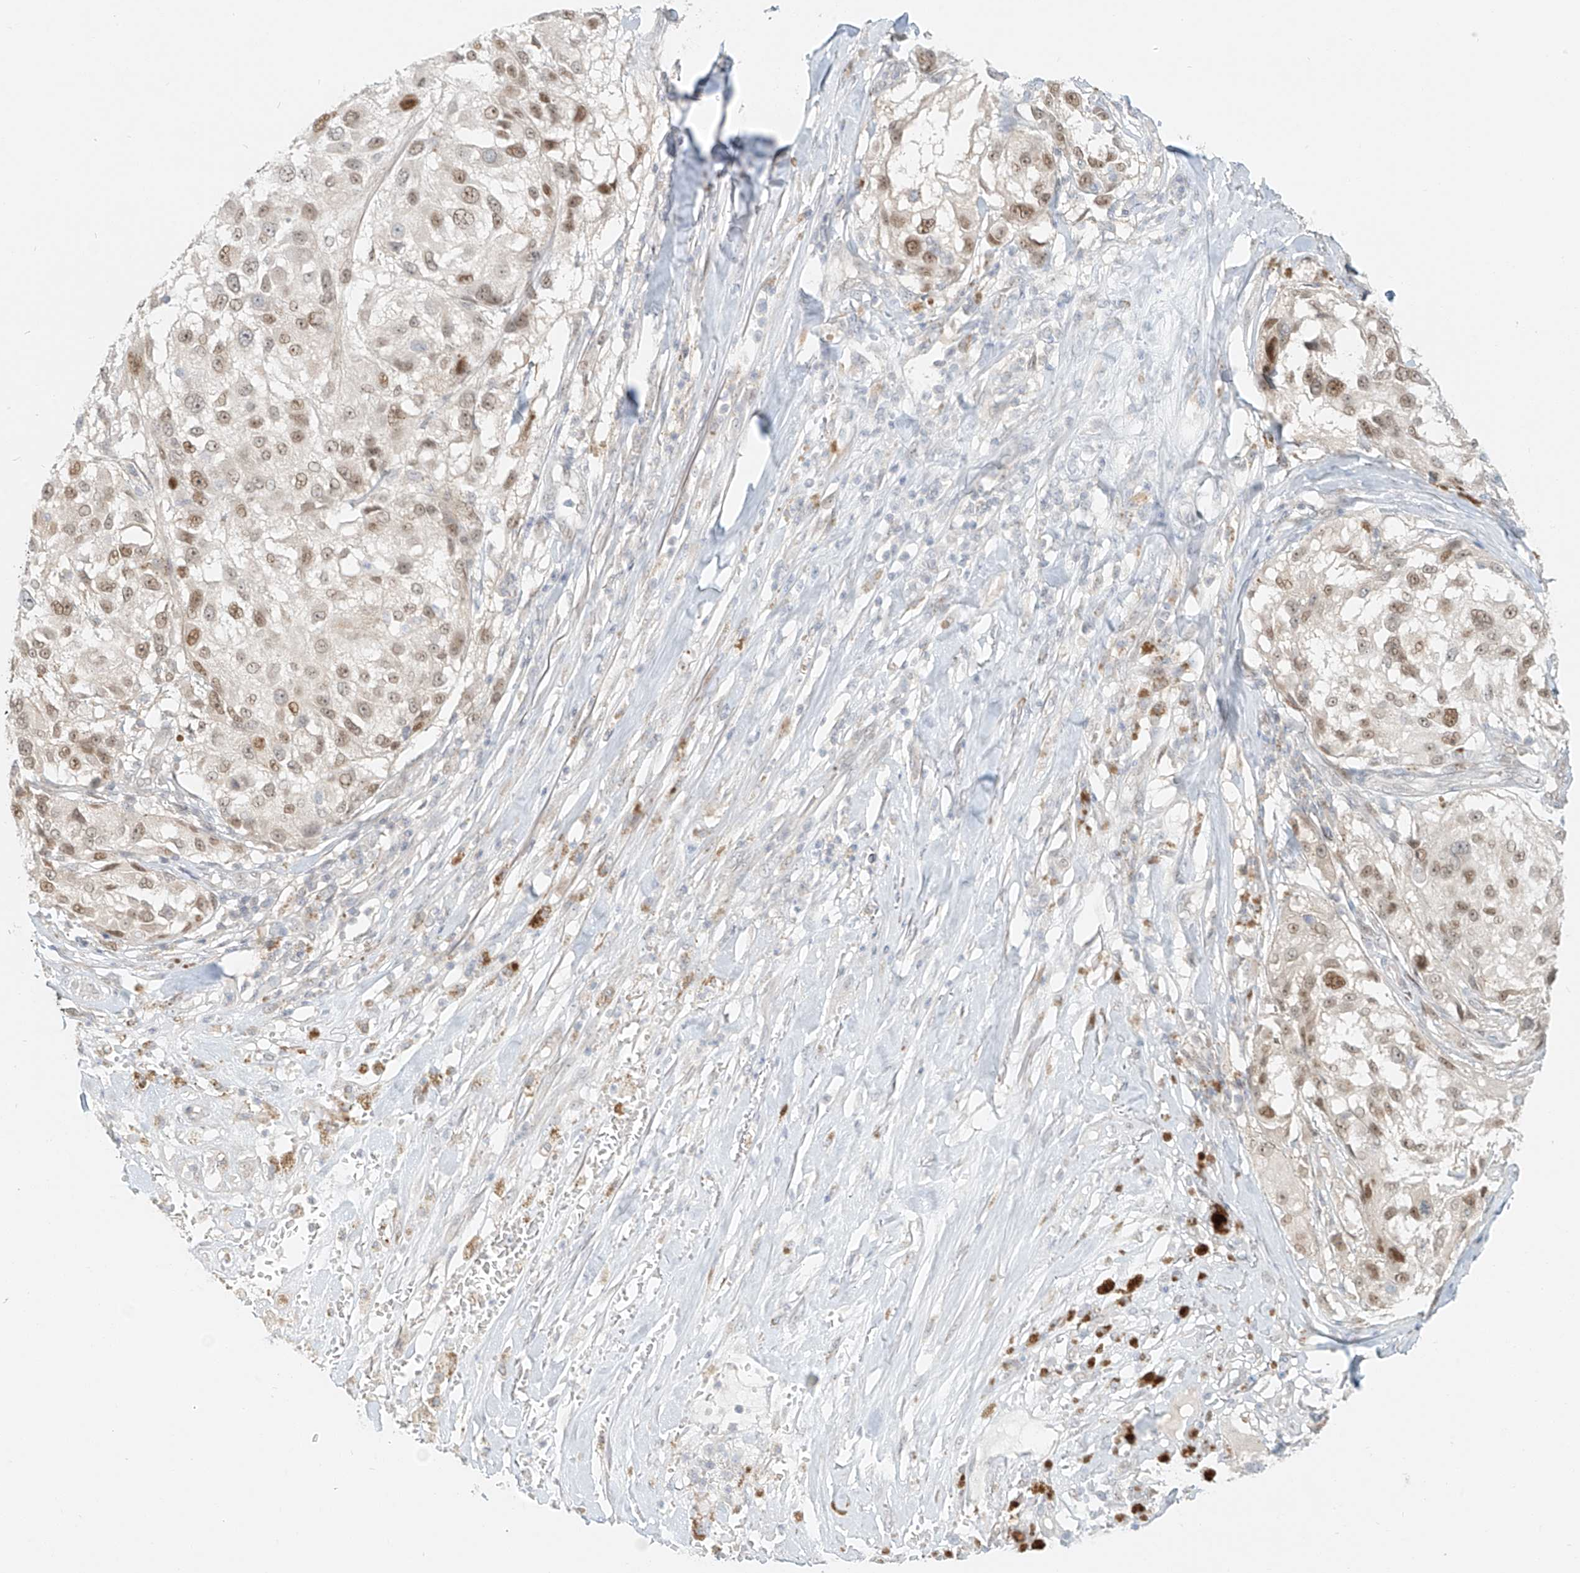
{"staining": {"intensity": "moderate", "quantity": ">75%", "location": "nuclear"}, "tissue": "melanoma", "cell_type": "Tumor cells", "image_type": "cancer", "snomed": [{"axis": "morphology", "description": "Necrosis, NOS"}, {"axis": "morphology", "description": "Malignant melanoma, NOS"}, {"axis": "topography", "description": "Skin"}], "caption": "Immunohistochemistry staining of melanoma, which reveals medium levels of moderate nuclear expression in about >75% of tumor cells indicating moderate nuclear protein expression. The staining was performed using DAB (brown) for protein detection and nuclei were counterstained in hematoxylin (blue).", "gene": "ZNF774", "patient": {"sex": "female", "age": 87}}